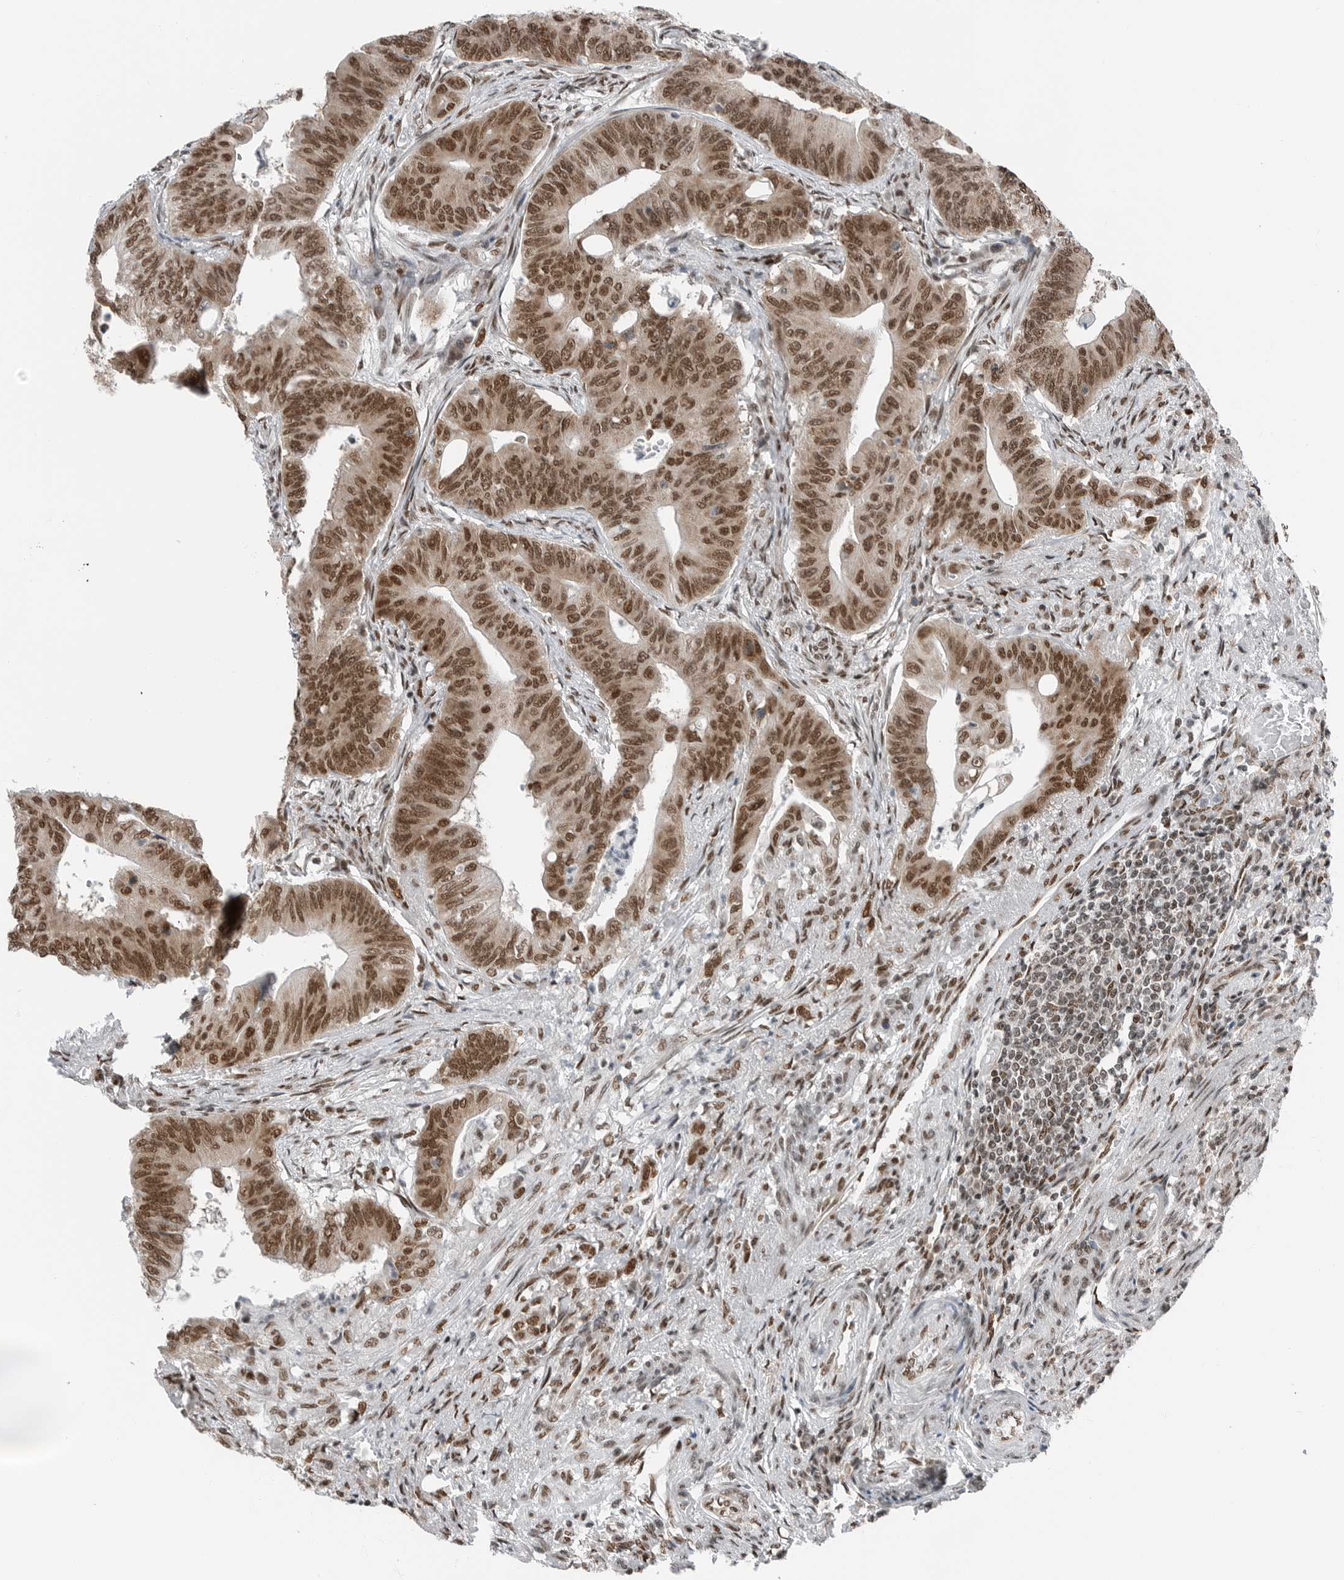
{"staining": {"intensity": "moderate", "quantity": ">75%", "location": "nuclear"}, "tissue": "colorectal cancer", "cell_type": "Tumor cells", "image_type": "cancer", "snomed": [{"axis": "morphology", "description": "Adenoma, NOS"}, {"axis": "morphology", "description": "Adenocarcinoma, NOS"}, {"axis": "topography", "description": "Colon"}], "caption": "Immunohistochemistry image of neoplastic tissue: human colorectal adenocarcinoma stained using immunohistochemistry (IHC) reveals medium levels of moderate protein expression localized specifically in the nuclear of tumor cells, appearing as a nuclear brown color.", "gene": "BLZF1", "patient": {"sex": "male", "age": 79}}